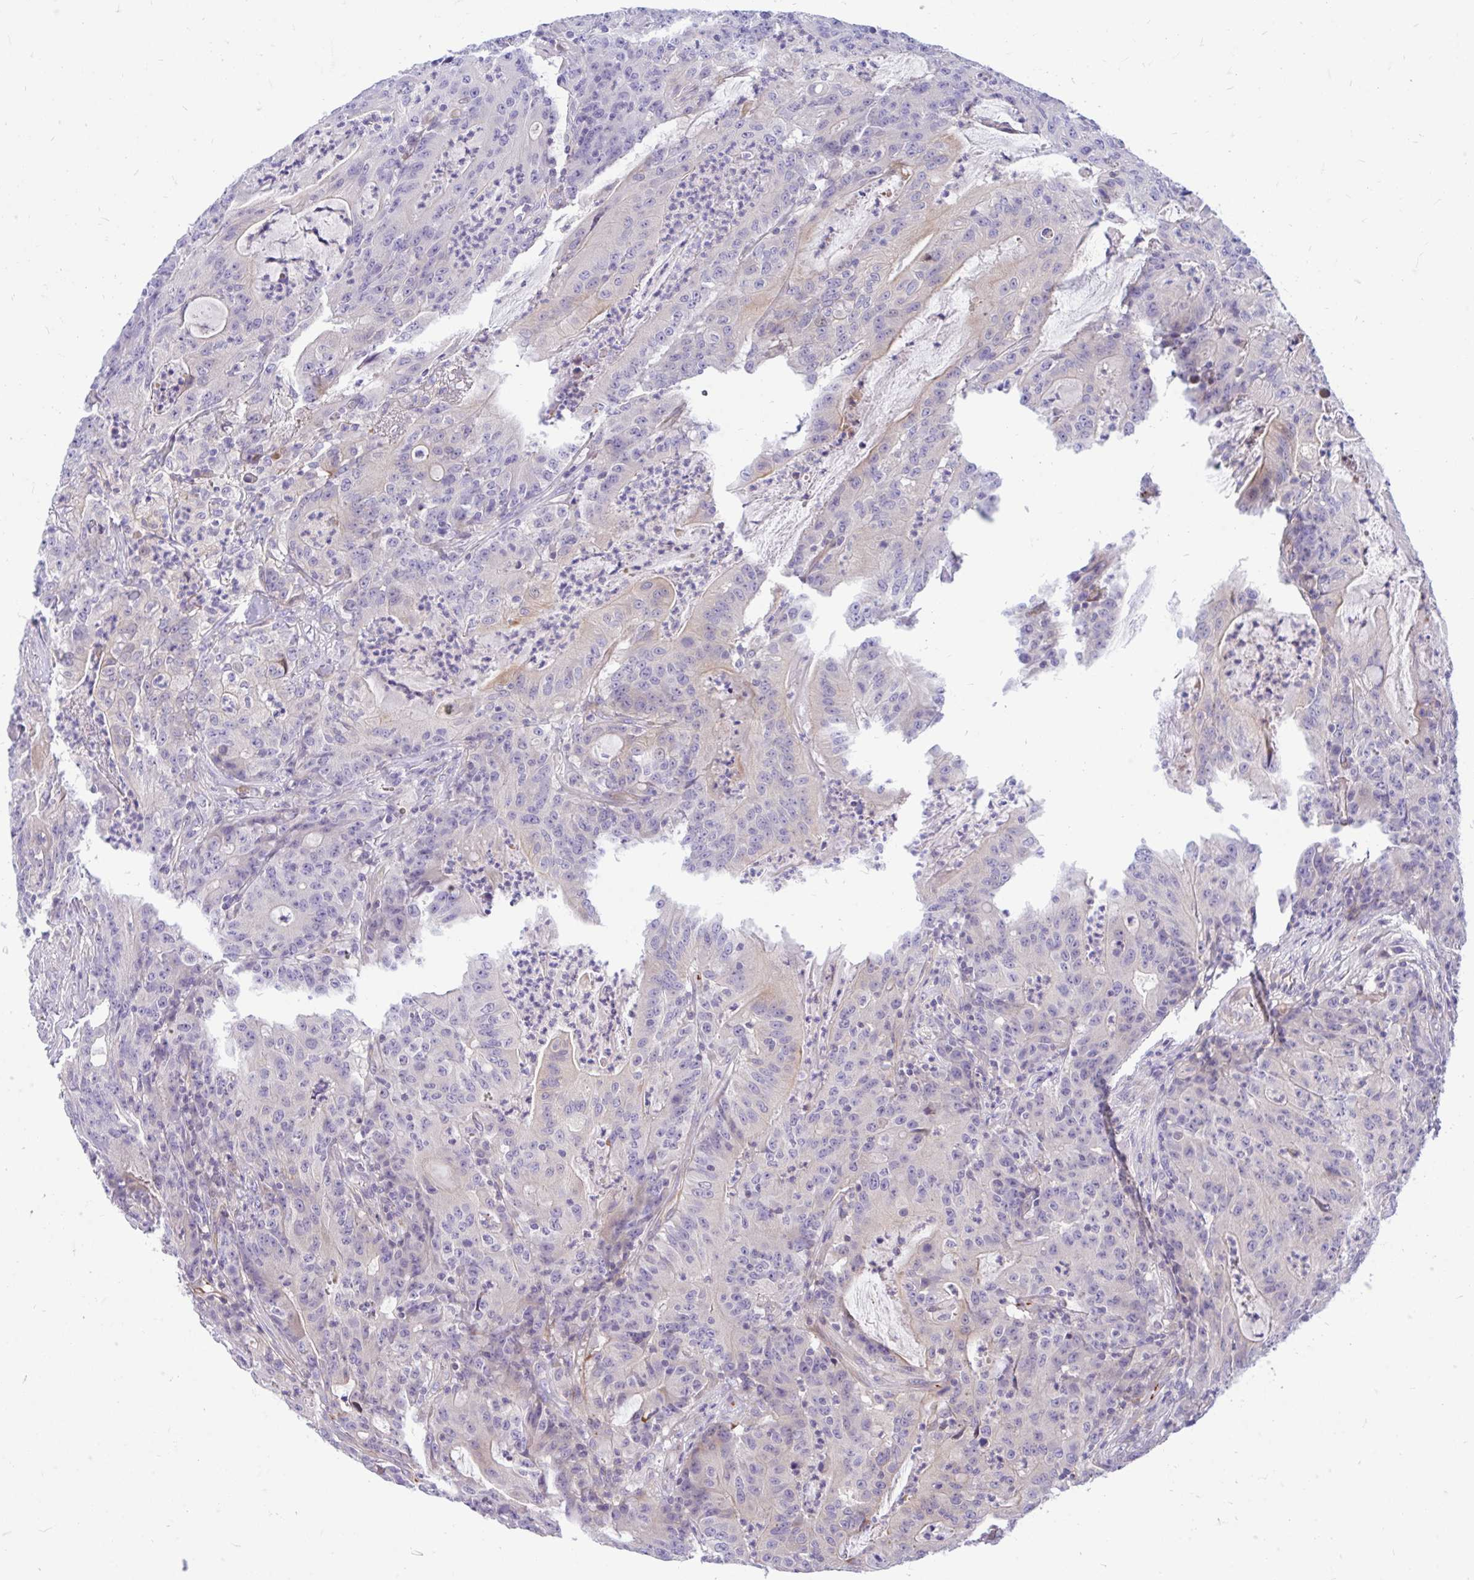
{"staining": {"intensity": "negative", "quantity": "none", "location": "none"}, "tissue": "colorectal cancer", "cell_type": "Tumor cells", "image_type": "cancer", "snomed": [{"axis": "morphology", "description": "Adenocarcinoma, NOS"}, {"axis": "topography", "description": "Colon"}], "caption": "An immunohistochemistry photomicrograph of colorectal cancer is shown. There is no staining in tumor cells of colorectal cancer. Brightfield microscopy of IHC stained with DAB (3,3'-diaminobenzidine) (brown) and hematoxylin (blue), captured at high magnification.", "gene": "ESPNL", "patient": {"sex": "male", "age": 83}}